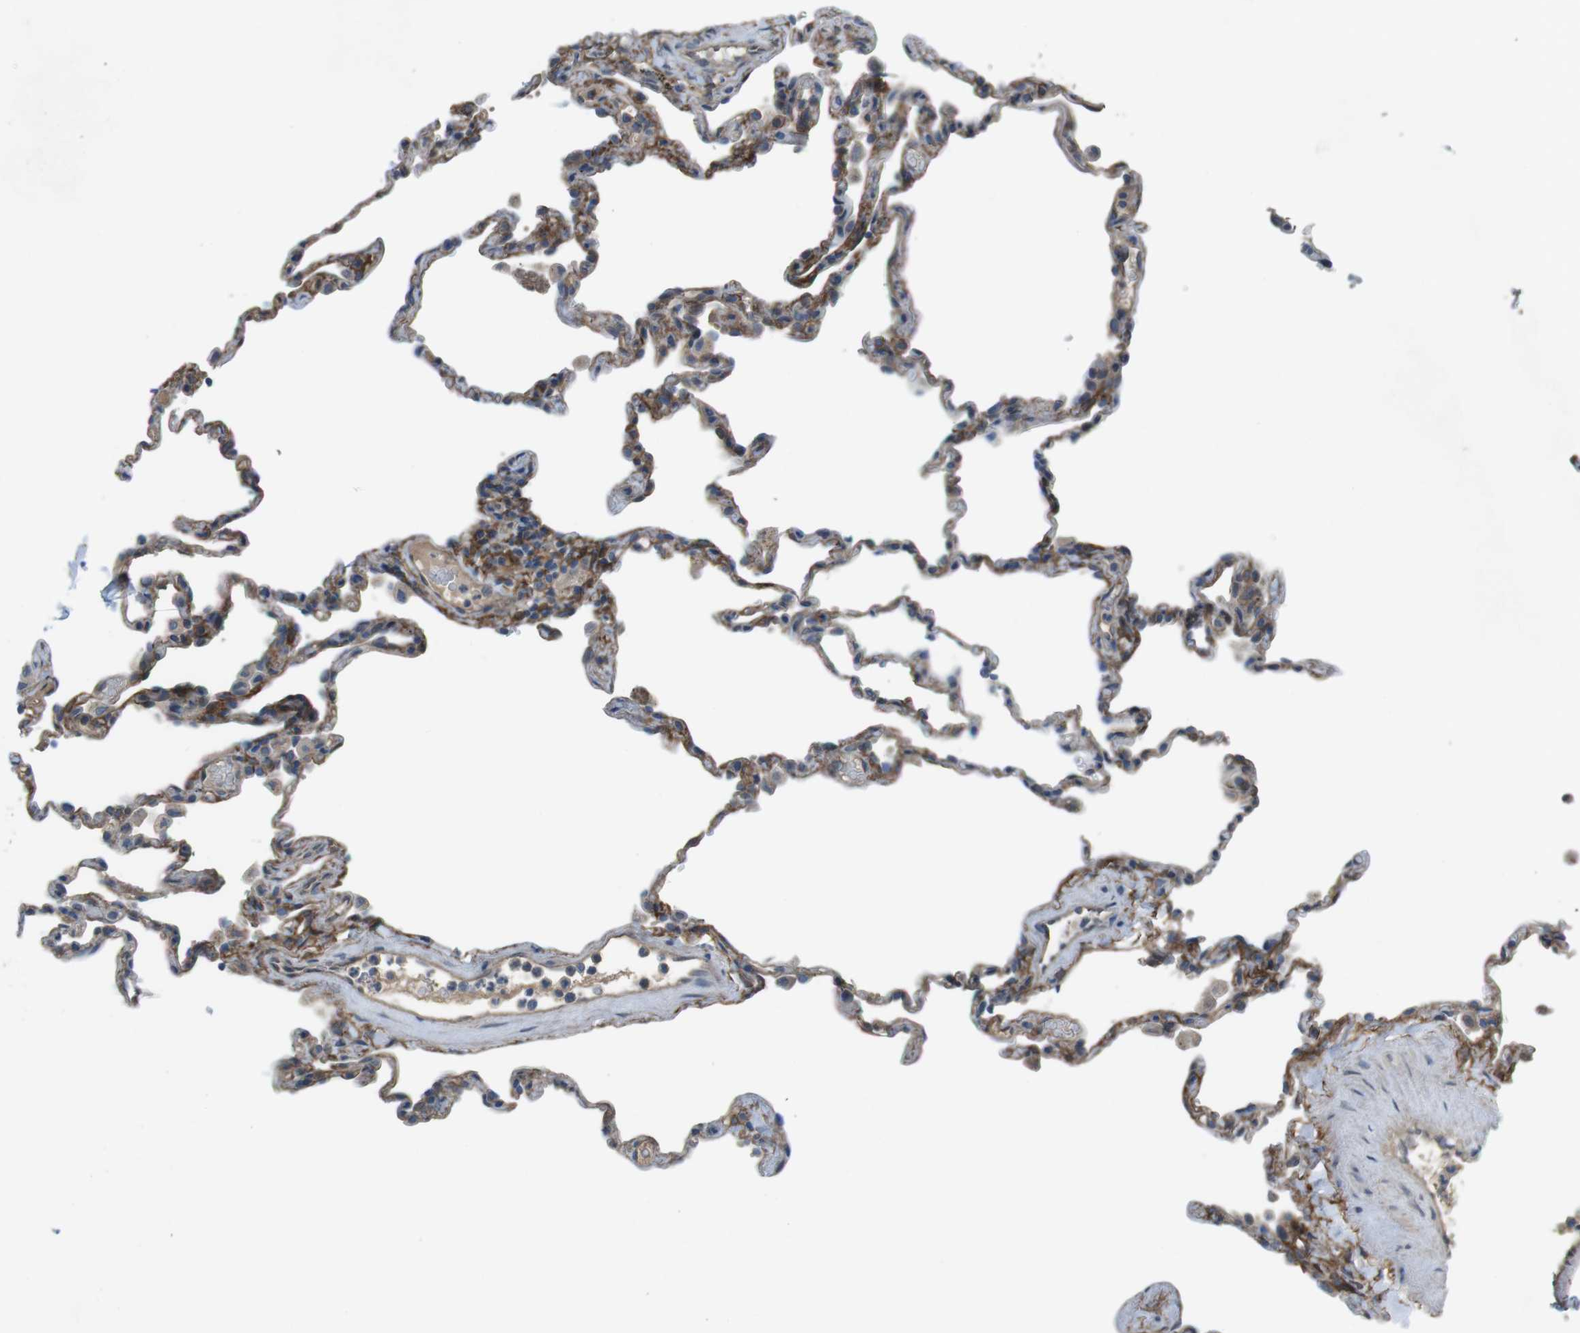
{"staining": {"intensity": "moderate", "quantity": "<25%", "location": "cytoplasmic/membranous"}, "tissue": "lung", "cell_type": "Alveolar cells", "image_type": "normal", "snomed": [{"axis": "morphology", "description": "Normal tissue, NOS"}, {"axis": "topography", "description": "Lung"}], "caption": "A low amount of moderate cytoplasmic/membranous expression is seen in about <25% of alveolar cells in normal lung.", "gene": "ANK2", "patient": {"sex": "male", "age": 59}}